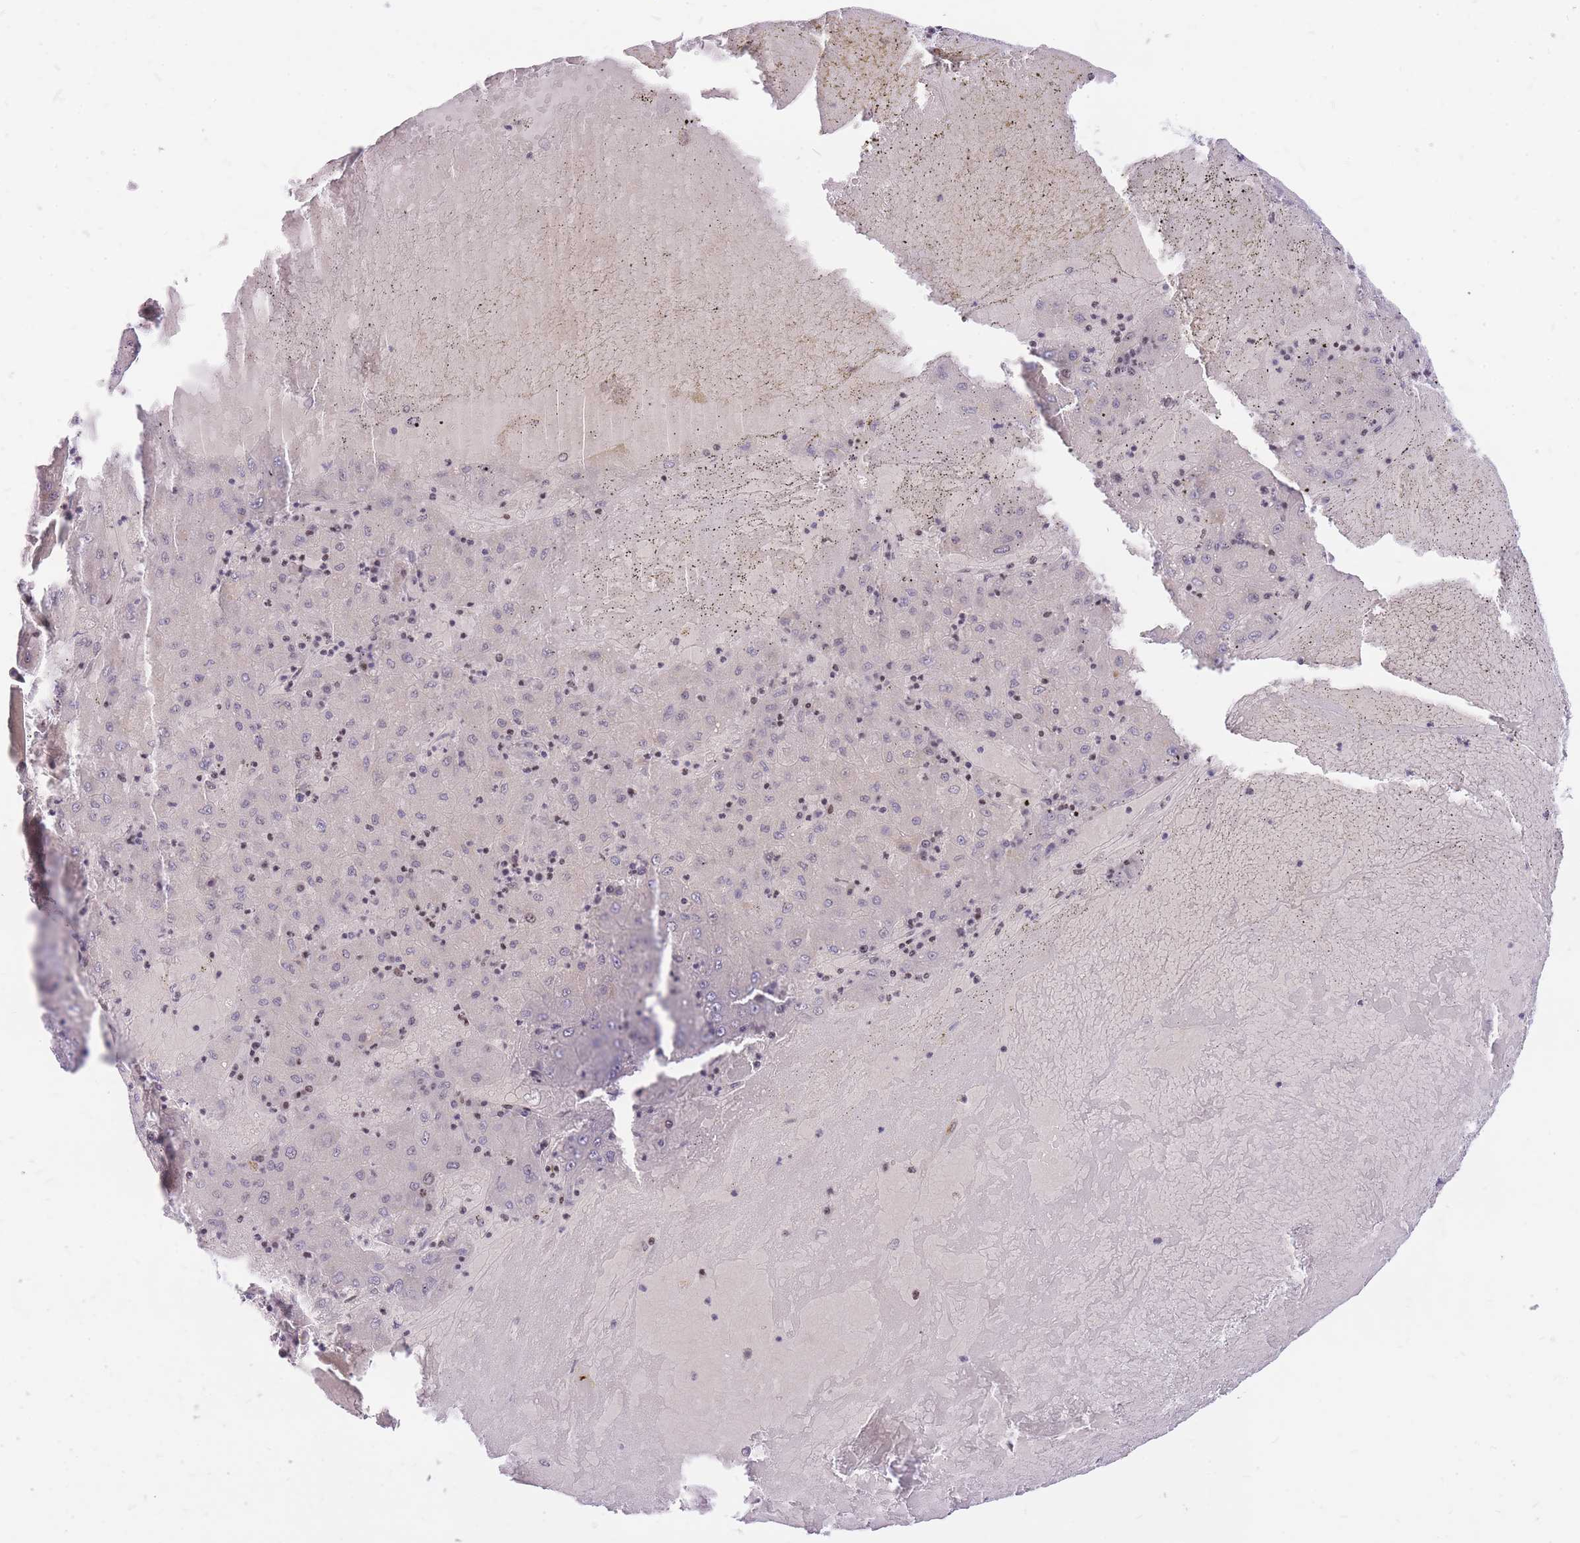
{"staining": {"intensity": "weak", "quantity": "<25%", "location": "nuclear"}, "tissue": "liver cancer", "cell_type": "Tumor cells", "image_type": "cancer", "snomed": [{"axis": "morphology", "description": "Carcinoma, Hepatocellular, NOS"}, {"axis": "topography", "description": "Liver"}], "caption": "Liver hepatocellular carcinoma was stained to show a protein in brown. There is no significant positivity in tumor cells.", "gene": "TLE2", "patient": {"sex": "male", "age": 72}}